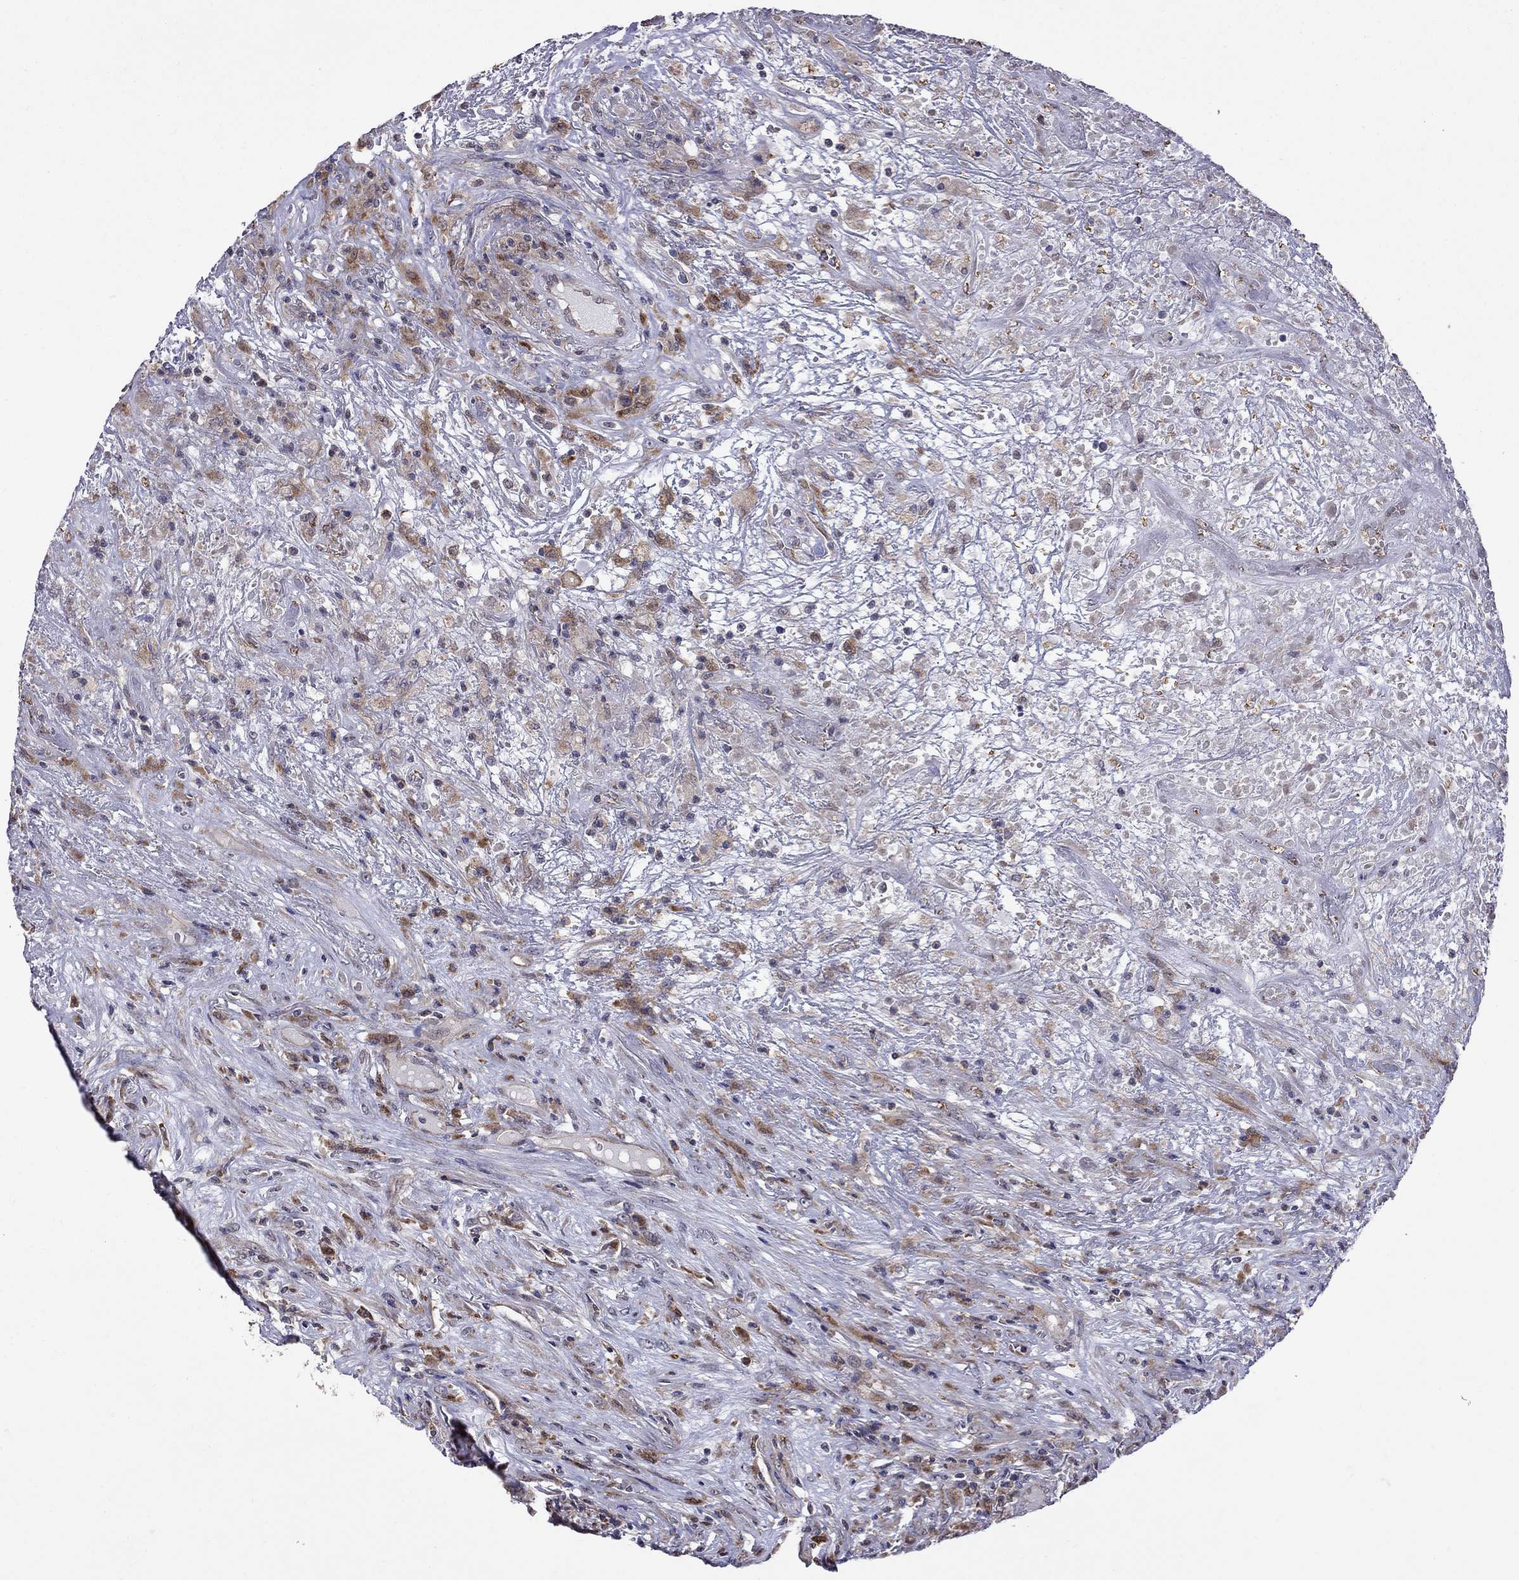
{"staining": {"intensity": "moderate", "quantity": "25%-75%", "location": "cytoplasmic/membranous"}, "tissue": "lymphoma", "cell_type": "Tumor cells", "image_type": "cancer", "snomed": [{"axis": "morphology", "description": "Malignant lymphoma, non-Hodgkin's type, High grade"}, {"axis": "topography", "description": "Lung"}], "caption": "A micrograph showing moderate cytoplasmic/membranous positivity in approximately 25%-75% of tumor cells in malignant lymphoma, non-Hodgkin's type (high-grade), as visualized by brown immunohistochemical staining.", "gene": "ADAM28", "patient": {"sex": "male", "age": 79}}